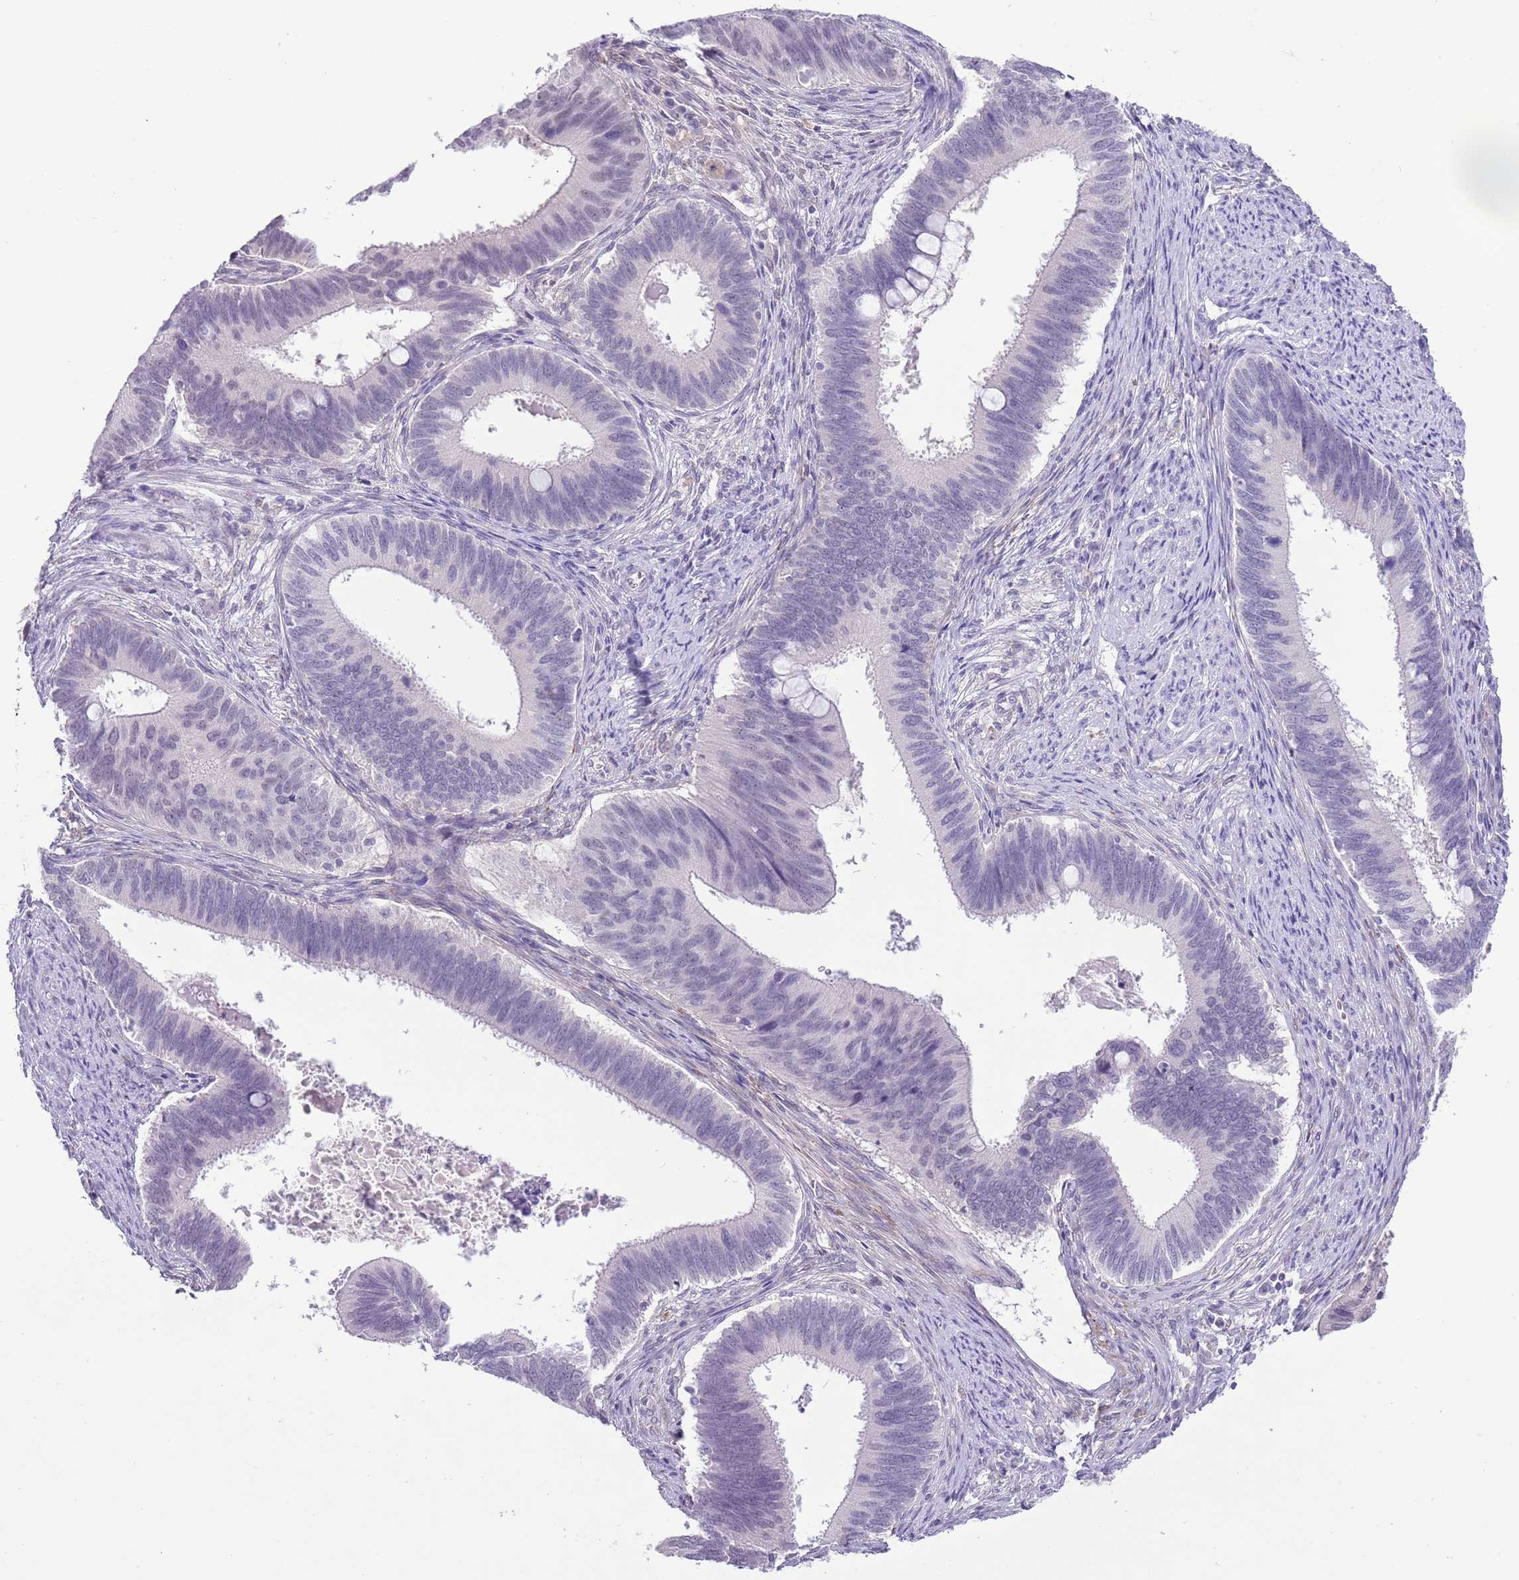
{"staining": {"intensity": "negative", "quantity": "none", "location": "none"}, "tissue": "cervical cancer", "cell_type": "Tumor cells", "image_type": "cancer", "snomed": [{"axis": "morphology", "description": "Adenocarcinoma, NOS"}, {"axis": "topography", "description": "Cervix"}], "caption": "Immunohistochemistry (IHC) photomicrograph of neoplastic tissue: human cervical adenocarcinoma stained with DAB shows no significant protein staining in tumor cells.", "gene": "MIDN", "patient": {"sex": "female", "age": 42}}